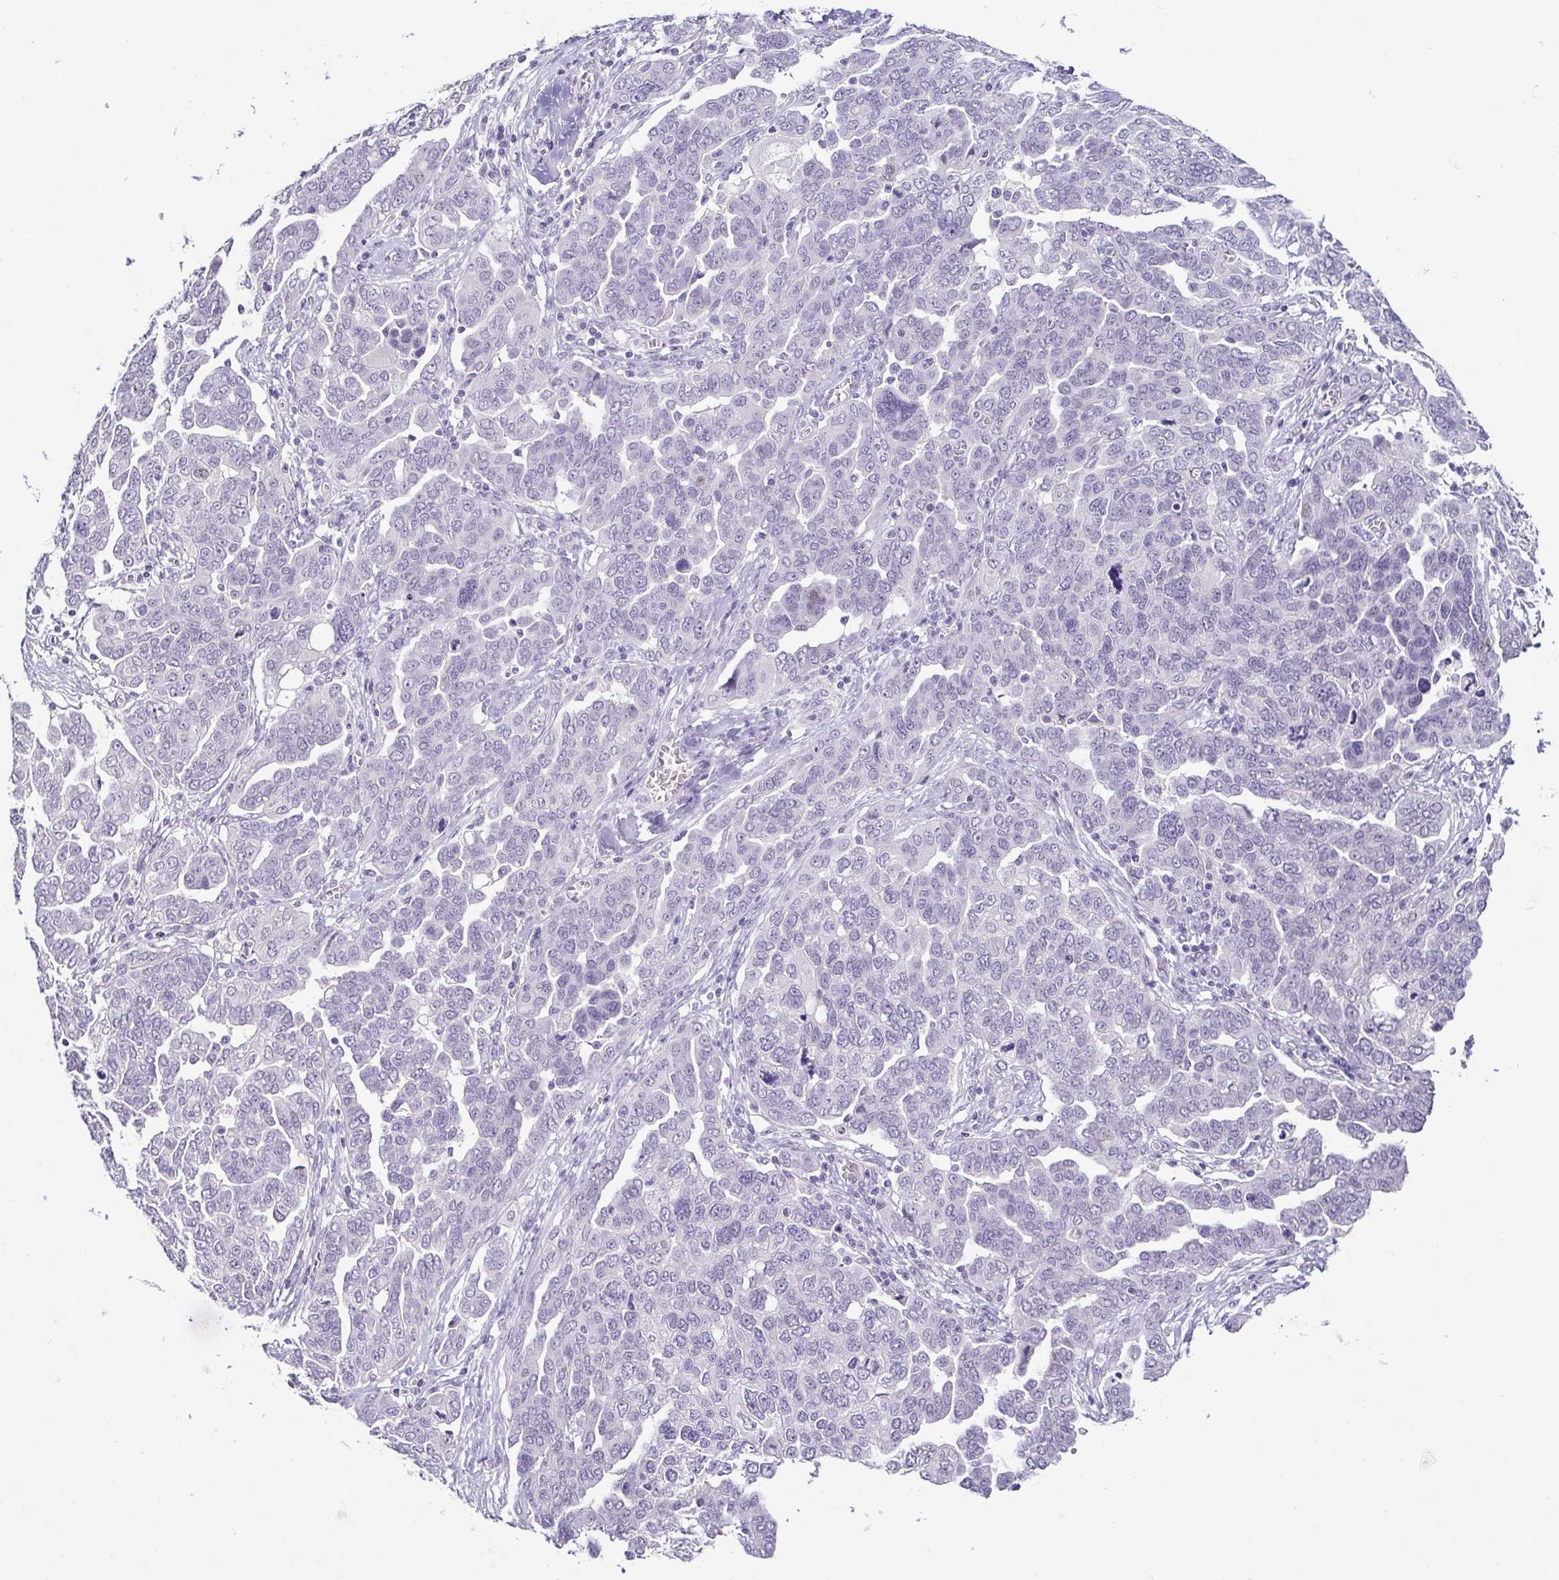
{"staining": {"intensity": "negative", "quantity": "none", "location": "none"}, "tissue": "ovarian cancer", "cell_type": "Tumor cells", "image_type": "cancer", "snomed": [{"axis": "morphology", "description": "Cystadenocarcinoma, serous, NOS"}, {"axis": "topography", "description": "Ovary"}], "caption": "An immunohistochemistry histopathology image of ovarian serous cystadenocarcinoma is shown. There is no staining in tumor cells of ovarian serous cystadenocarcinoma.", "gene": "TP73", "patient": {"sex": "female", "age": 59}}